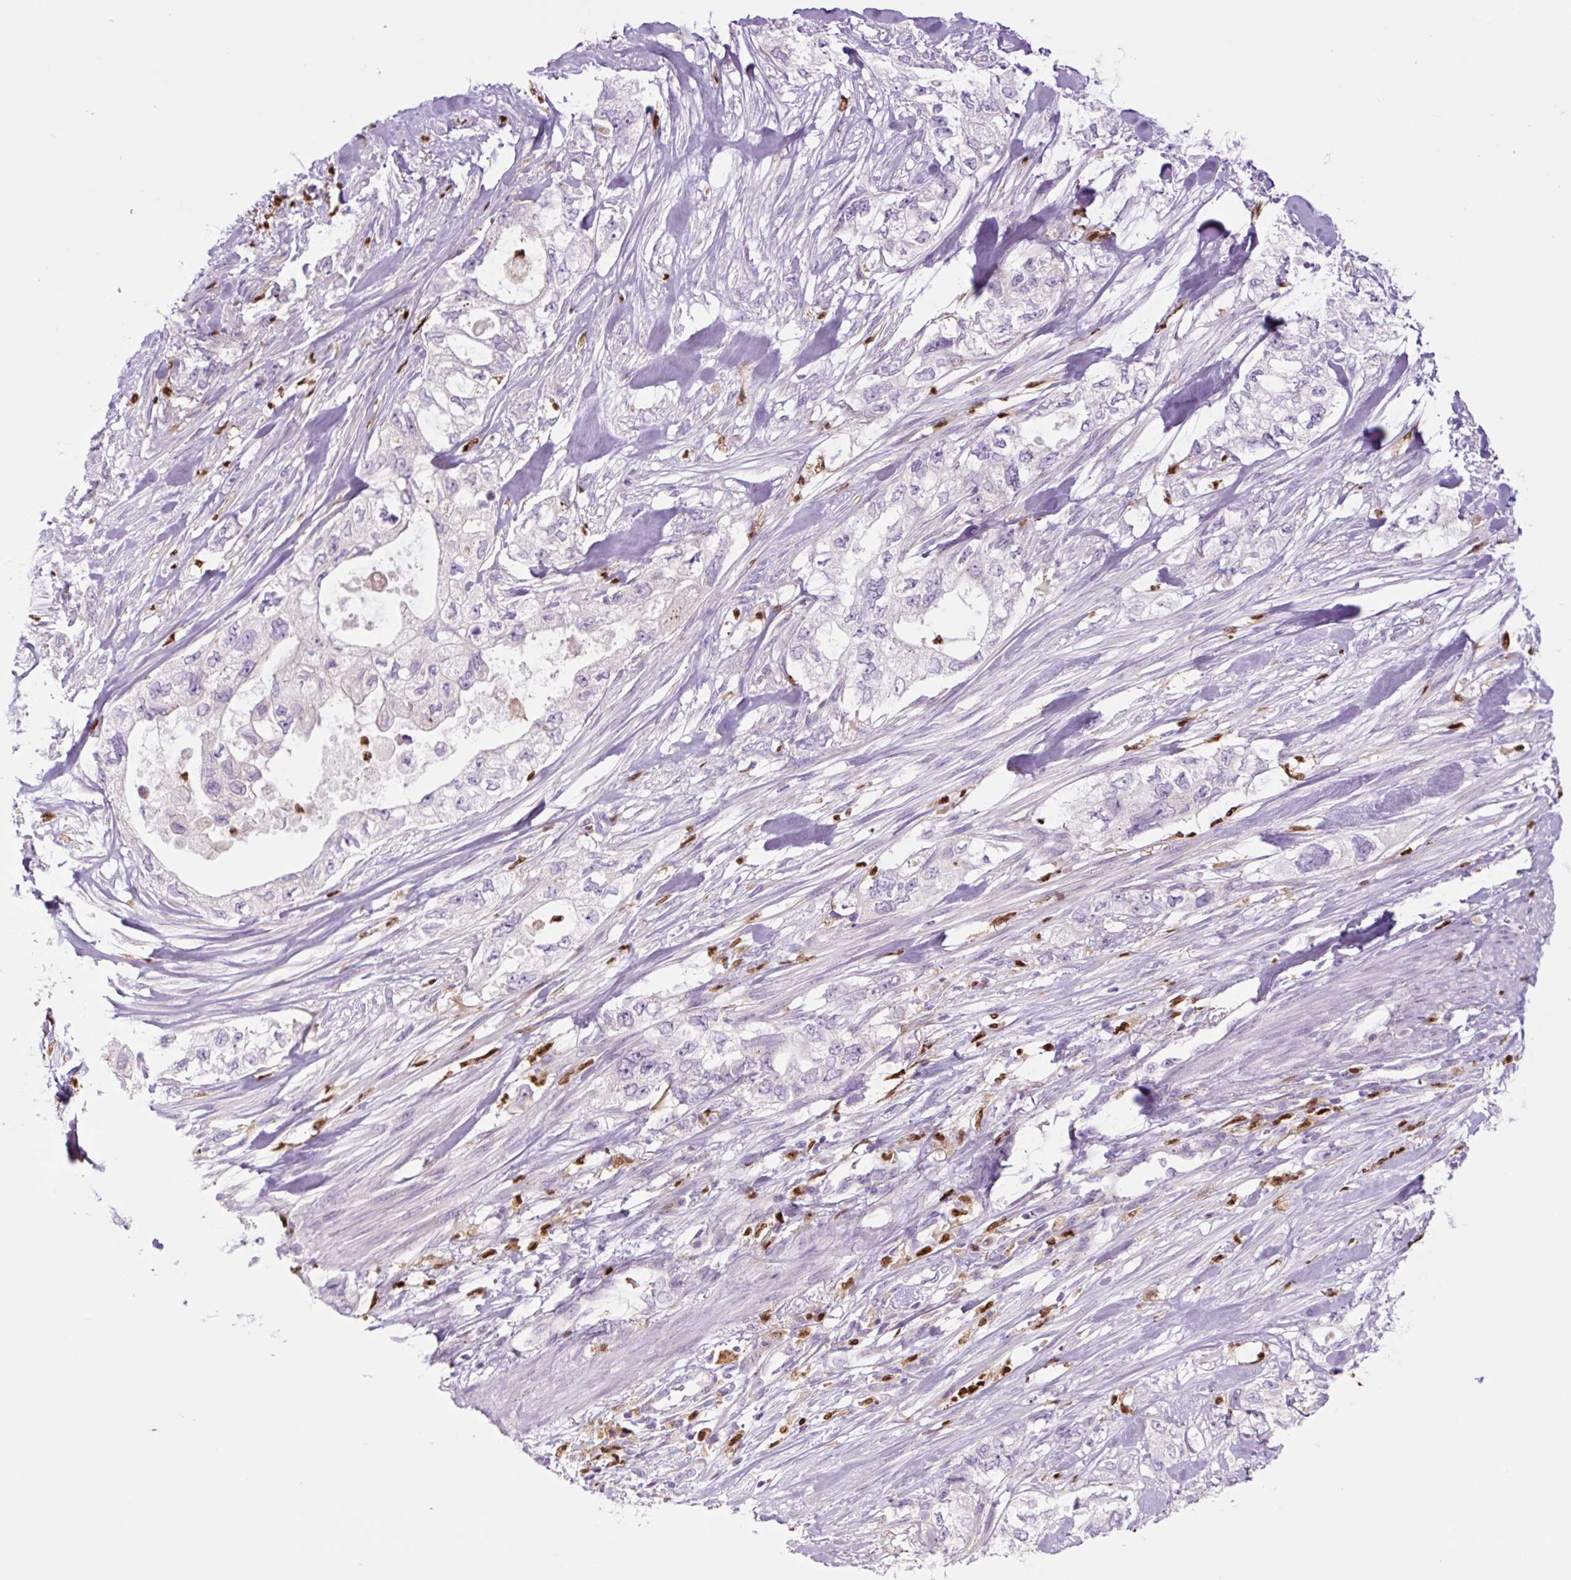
{"staining": {"intensity": "negative", "quantity": "none", "location": "none"}, "tissue": "pancreatic cancer", "cell_type": "Tumor cells", "image_type": "cancer", "snomed": [{"axis": "morphology", "description": "Adenocarcinoma, NOS"}, {"axis": "topography", "description": "Pancreas"}], "caption": "Tumor cells are negative for protein expression in human pancreatic cancer.", "gene": "SPI1", "patient": {"sex": "female", "age": 73}}